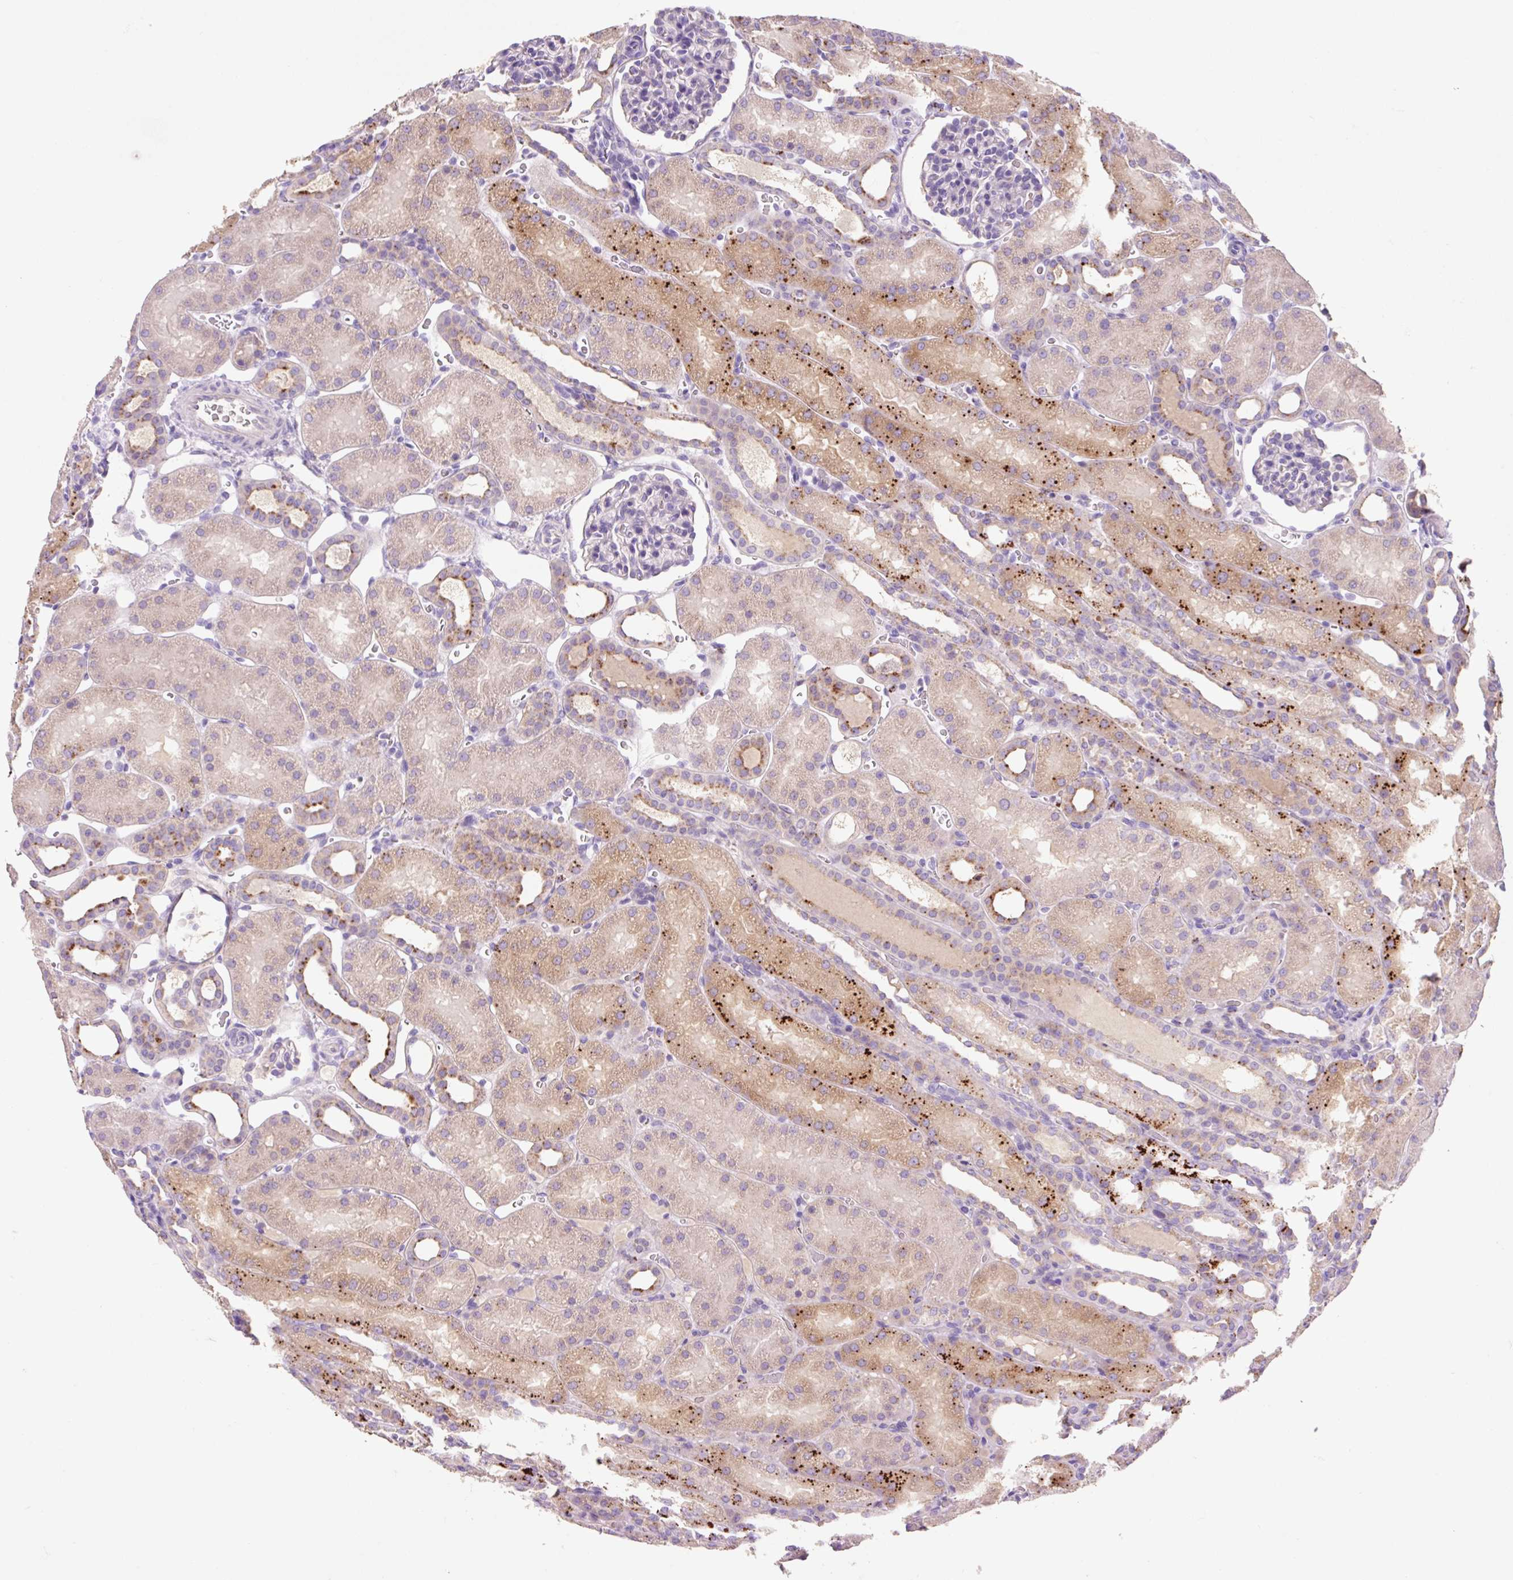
{"staining": {"intensity": "negative", "quantity": "none", "location": "none"}, "tissue": "kidney", "cell_type": "Cells in glomeruli", "image_type": "normal", "snomed": [{"axis": "morphology", "description": "Normal tissue, NOS"}, {"axis": "topography", "description": "Kidney"}], "caption": "Cells in glomeruli are negative for protein expression in normal human kidney. (Brightfield microscopy of DAB IHC at high magnification).", "gene": "HEXA", "patient": {"sex": "male", "age": 2}}